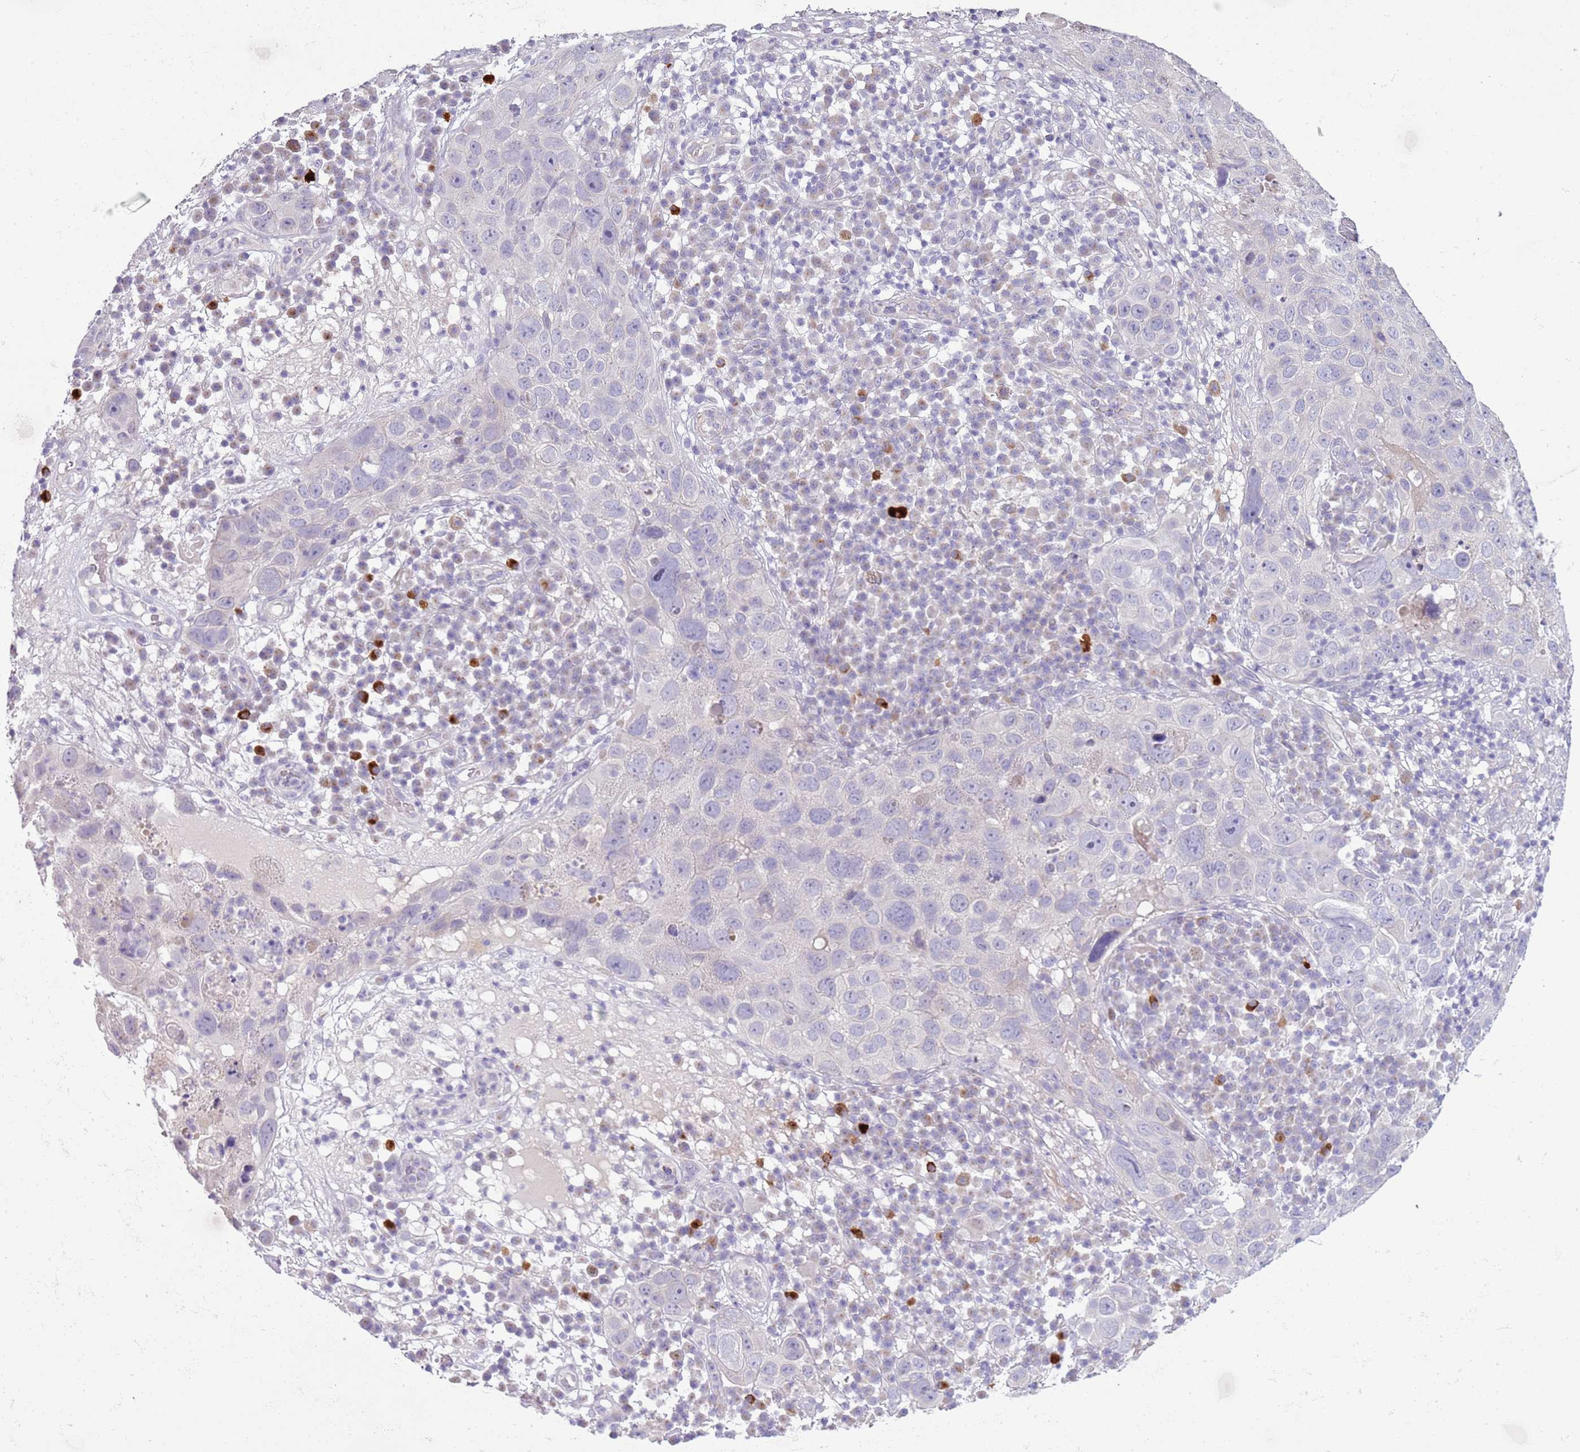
{"staining": {"intensity": "negative", "quantity": "none", "location": "none"}, "tissue": "skin cancer", "cell_type": "Tumor cells", "image_type": "cancer", "snomed": [{"axis": "morphology", "description": "Squamous cell carcinoma in situ, NOS"}, {"axis": "morphology", "description": "Squamous cell carcinoma, NOS"}, {"axis": "topography", "description": "Skin"}], "caption": "Skin squamous cell carcinoma in situ stained for a protein using IHC displays no positivity tumor cells.", "gene": "ZNF239", "patient": {"sex": "male", "age": 93}}